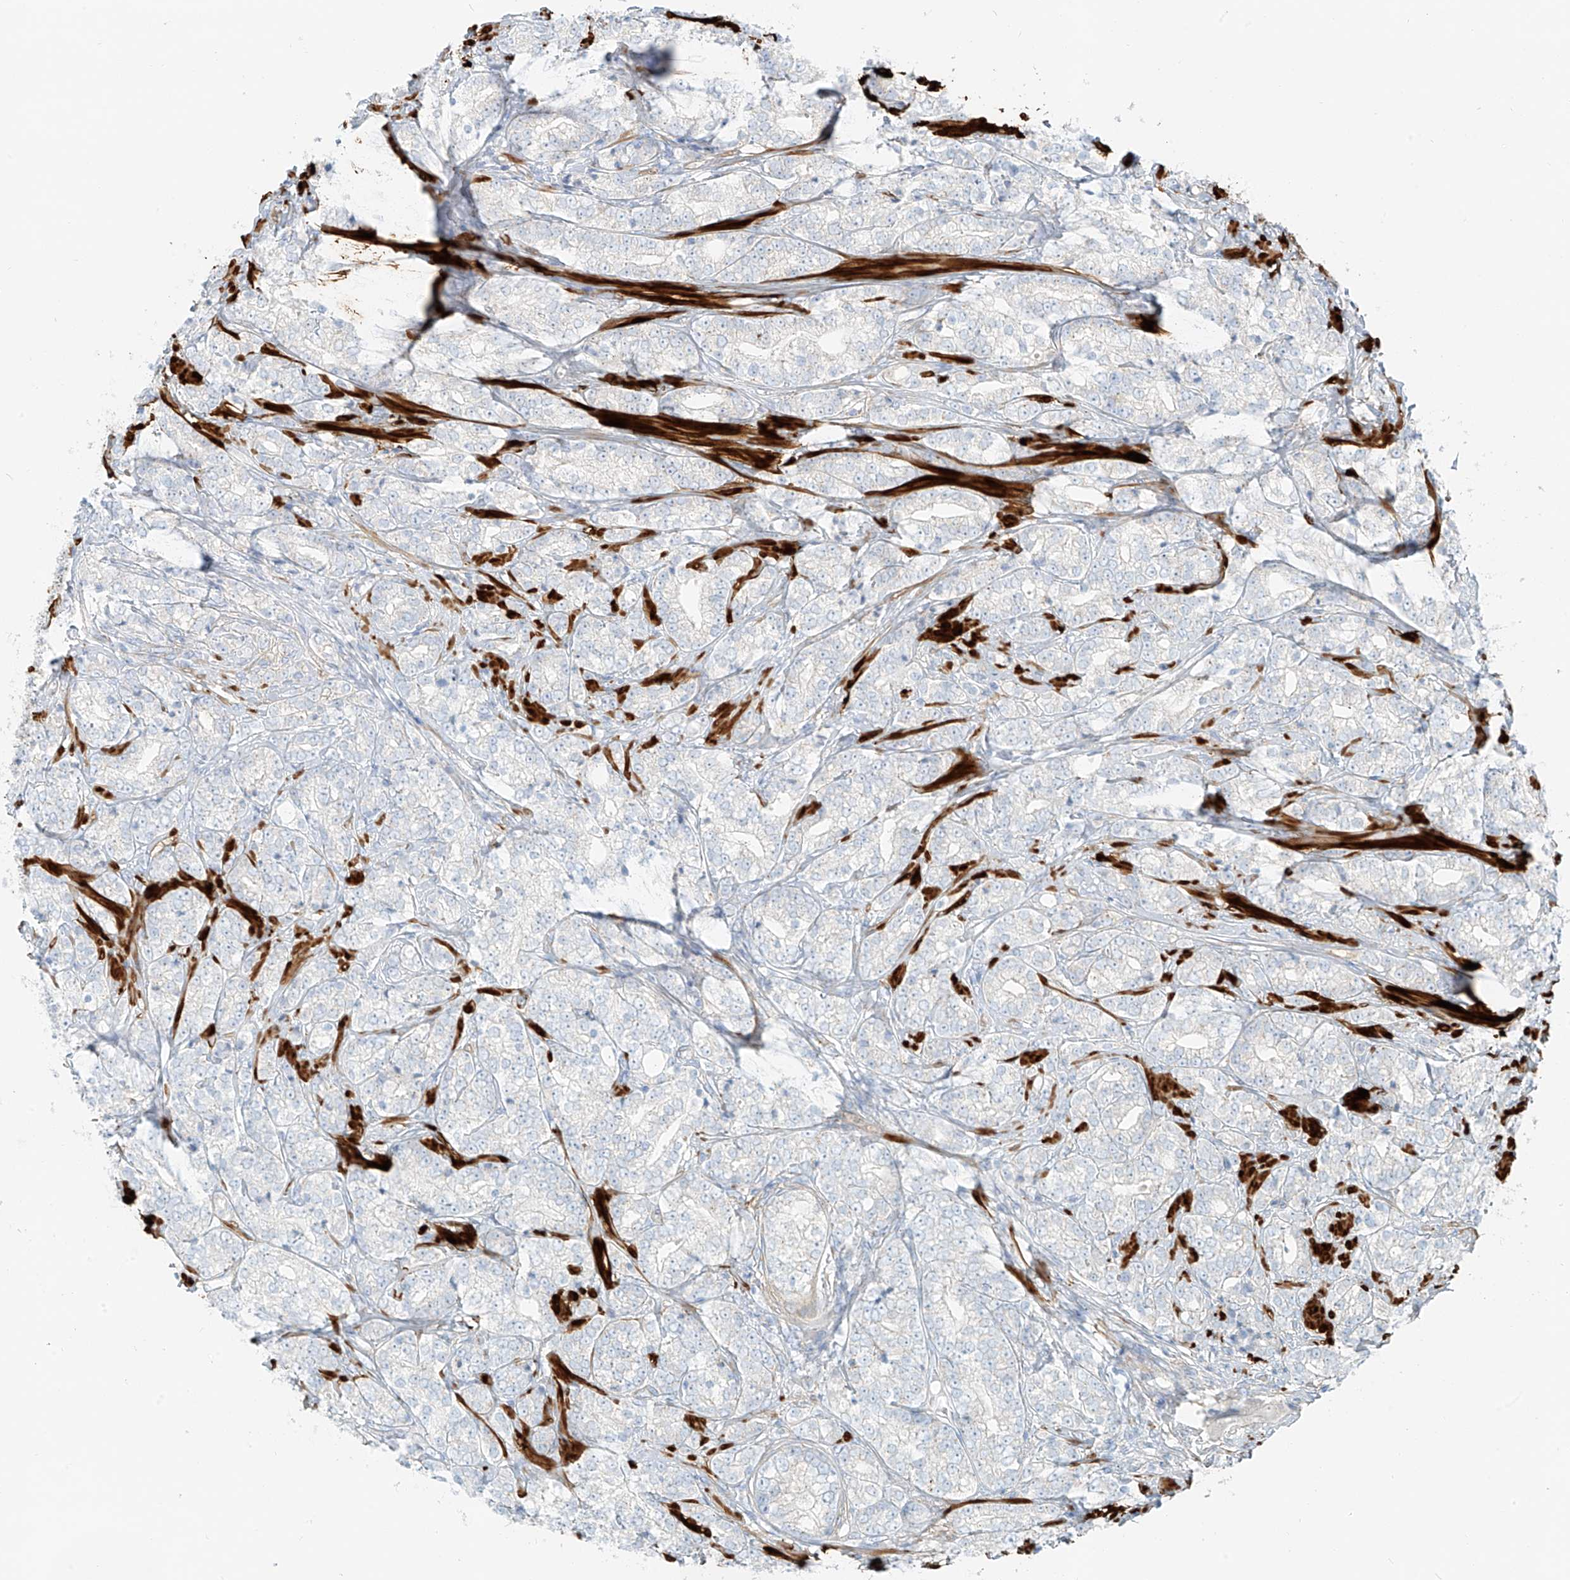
{"staining": {"intensity": "negative", "quantity": "none", "location": "none"}, "tissue": "prostate cancer", "cell_type": "Tumor cells", "image_type": "cancer", "snomed": [{"axis": "morphology", "description": "Adenocarcinoma, High grade"}, {"axis": "topography", "description": "Prostate"}], "caption": "High power microscopy micrograph of an immunohistochemistry (IHC) image of adenocarcinoma (high-grade) (prostate), revealing no significant positivity in tumor cells.", "gene": "SMCP", "patient": {"sex": "male", "age": 69}}